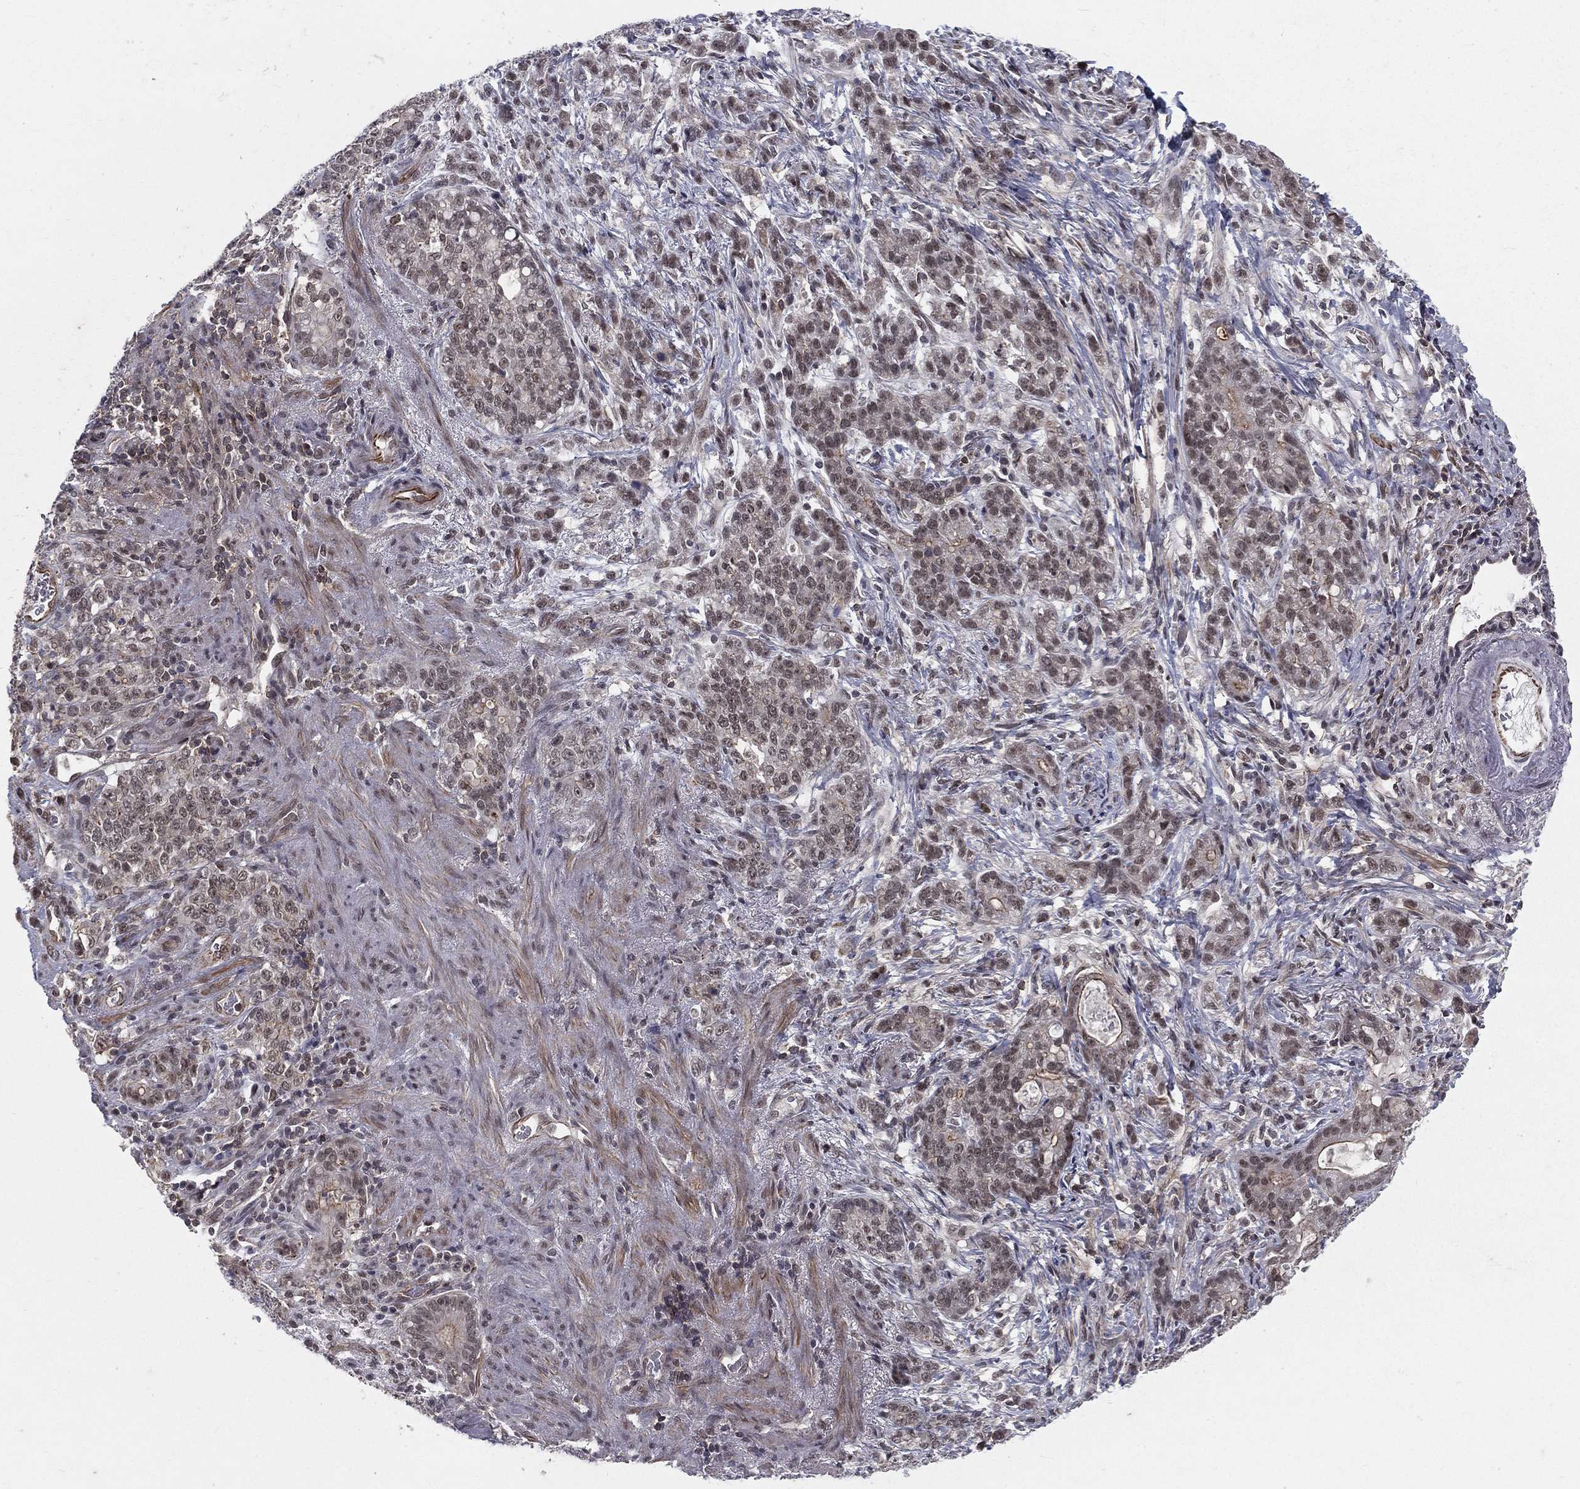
{"staining": {"intensity": "moderate", "quantity": "25%-75%", "location": "nuclear"}, "tissue": "stomach cancer", "cell_type": "Tumor cells", "image_type": "cancer", "snomed": [{"axis": "morphology", "description": "Adenocarcinoma, NOS"}, {"axis": "topography", "description": "Stomach, lower"}], "caption": "A photomicrograph of human stomach cancer stained for a protein exhibits moderate nuclear brown staining in tumor cells.", "gene": "MORC2", "patient": {"sex": "male", "age": 88}}